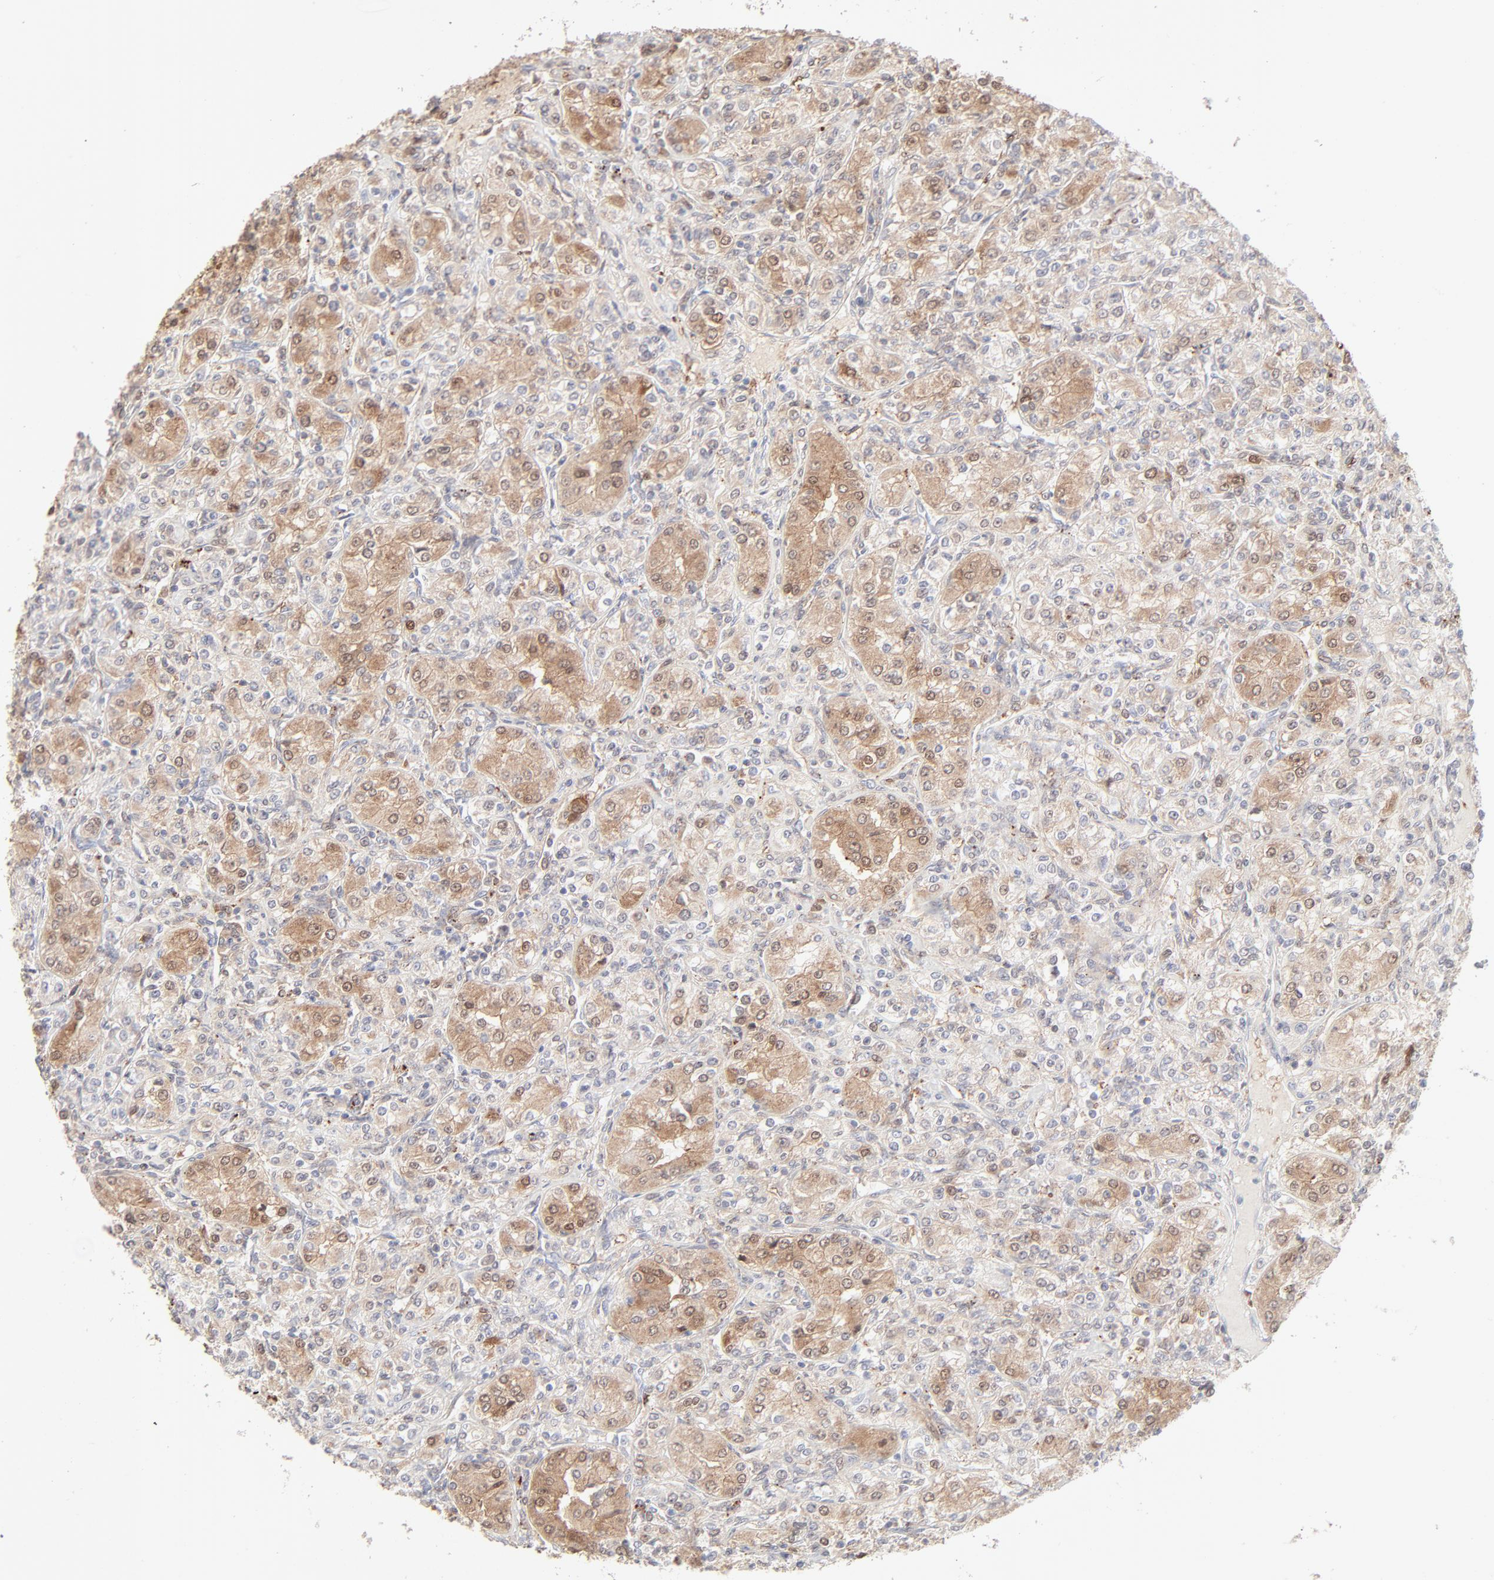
{"staining": {"intensity": "moderate", "quantity": "25%-75%", "location": "cytoplasmic/membranous,nuclear"}, "tissue": "renal cancer", "cell_type": "Tumor cells", "image_type": "cancer", "snomed": [{"axis": "morphology", "description": "Adenocarcinoma, NOS"}, {"axis": "topography", "description": "Kidney"}], "caption": "The image demonstrates immunohistochemical staining of renal adenocarcinoma. There is moderate cytoplasmic/membranous and nuclear positivity is appreciated in approximately 25%-75% of tumor cells.", "gene": "LGALS2", "patient": {"sex": "male", "age": 77}}